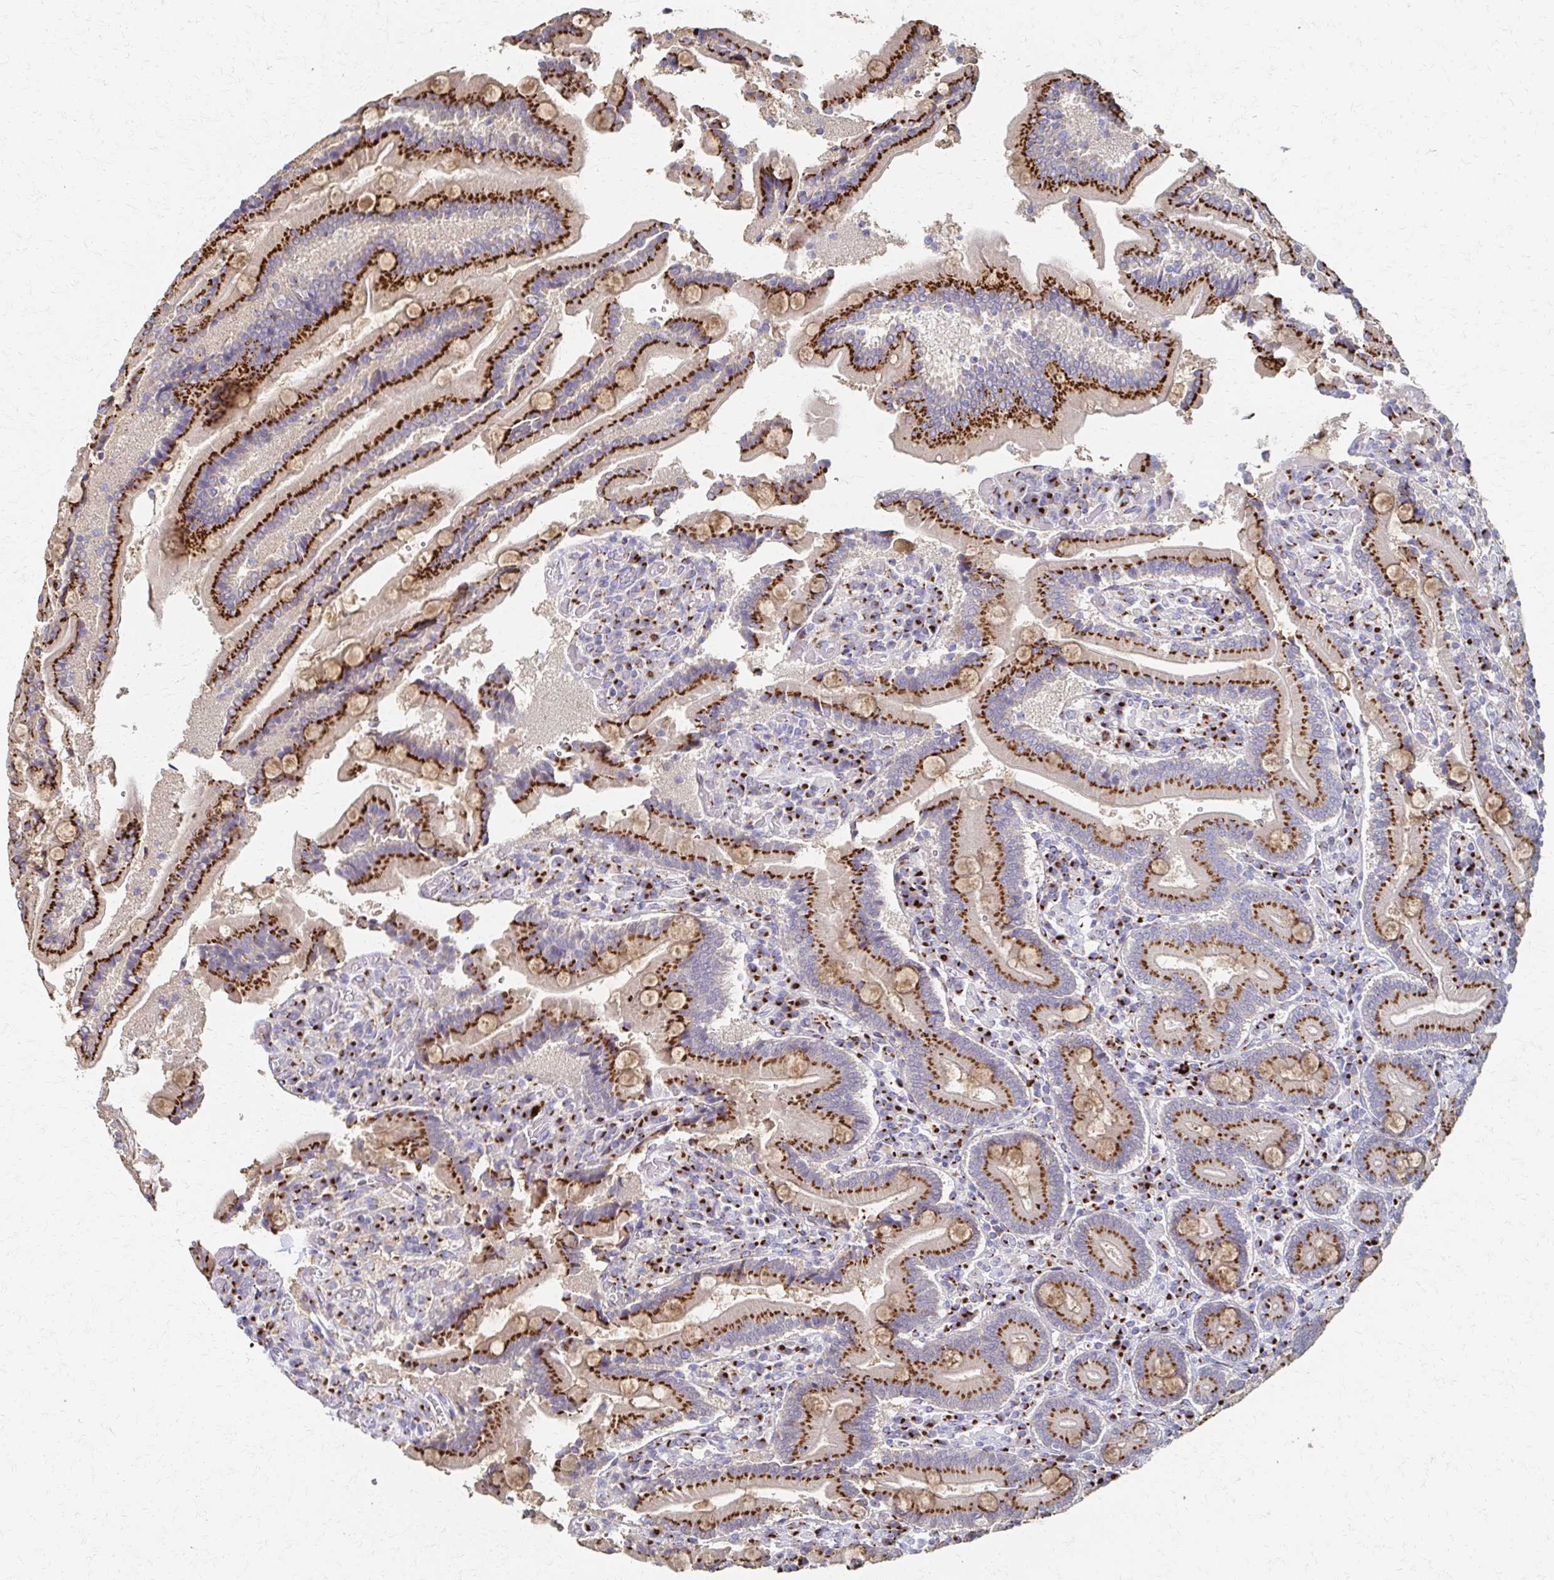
{"staining": {"intensity": "strong", "quantity": ">75%", "location": "cytoplasmic/membranous"}, "tissue": "duodenum", "cell_type": "Glandular cells", "image_type": "normal", "snomed": [{"axis": "morphology", "description": "Normal tissue, NOS"}, {"axis": "topography", "description": "Duodenum"}], "caption": "IHC of normal human duodenum reveals high levels of strong cytoplasmic/membranous staining in about >75% of glandular cells.", "gene": "ENSG00000254692", "patient": {"sex": "female", "age": 62}}